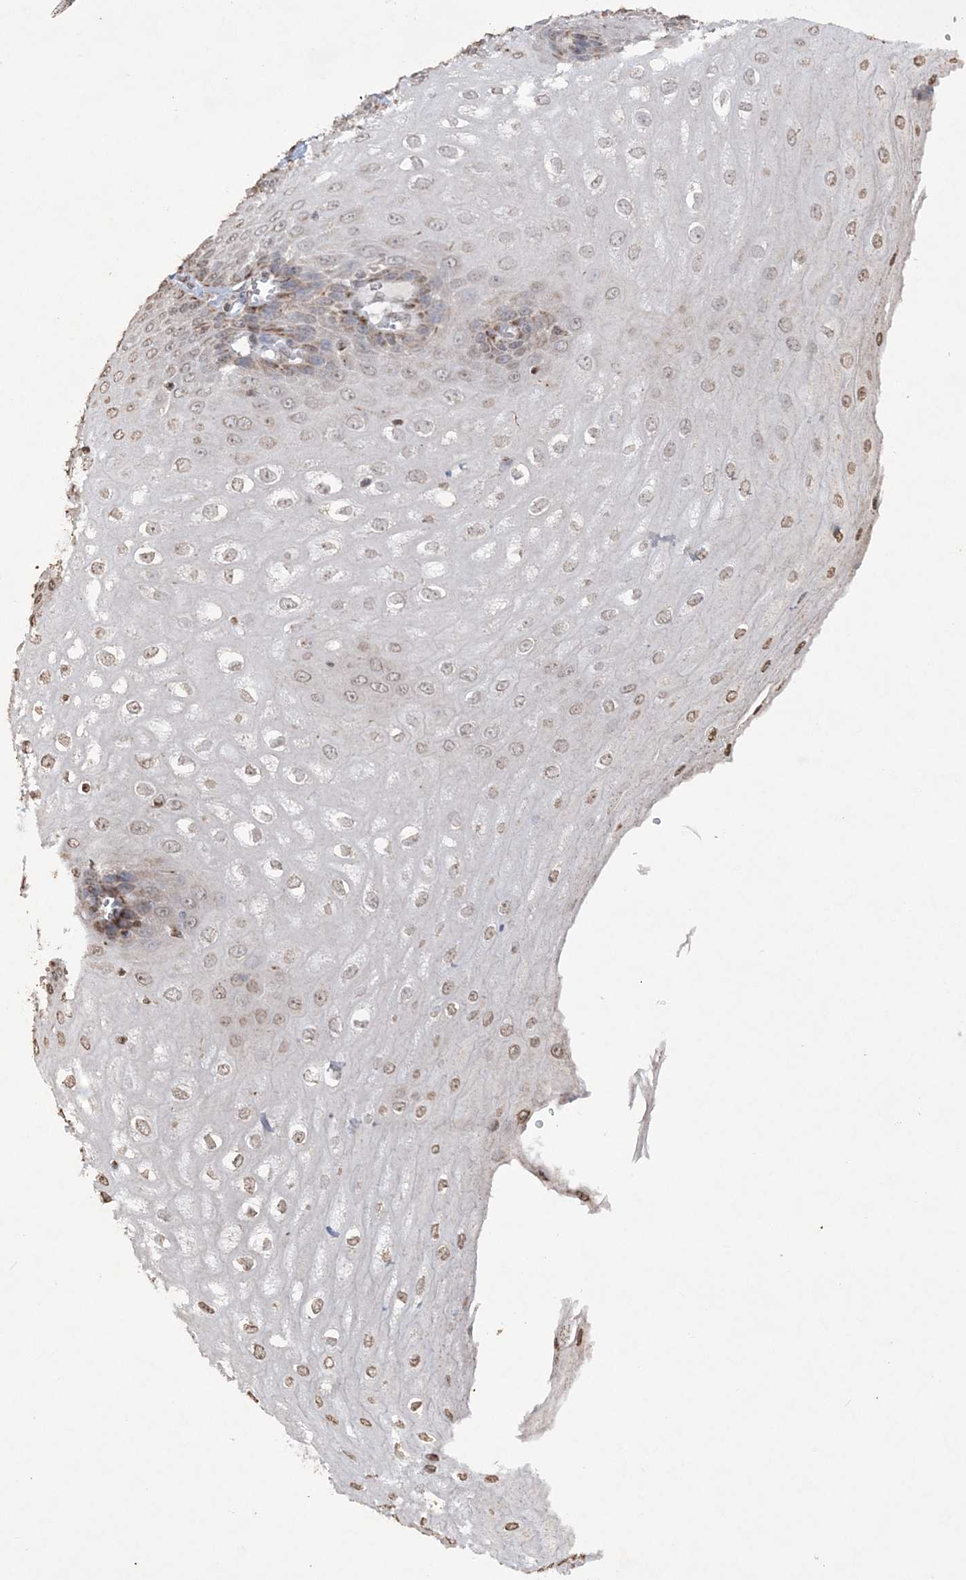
{"staining": {"intensity": "strong", "quantity": "<25%", "location": "cytoplasmic/membranous"}, "tissue": "esophagus", "cell_type": "Squamous epithelial cells", "image_type": "normal", "snomed": [{"axis": "morphology", "description": "Normal tissue, NOS"}, {"axis": "topography", "description": "Esophagus"}], "caption": "Immunohistochemical staining of benign human esophagus demonstrates <25% levels of strong cytoplasmic/membranous protein positivity in about <25% of squamous epithelial cells. Ihc stains the protein in brown and the nuclei are stained blue.", "gene": "TTC7A", "patient": {"sex": "male", "age": 60}}